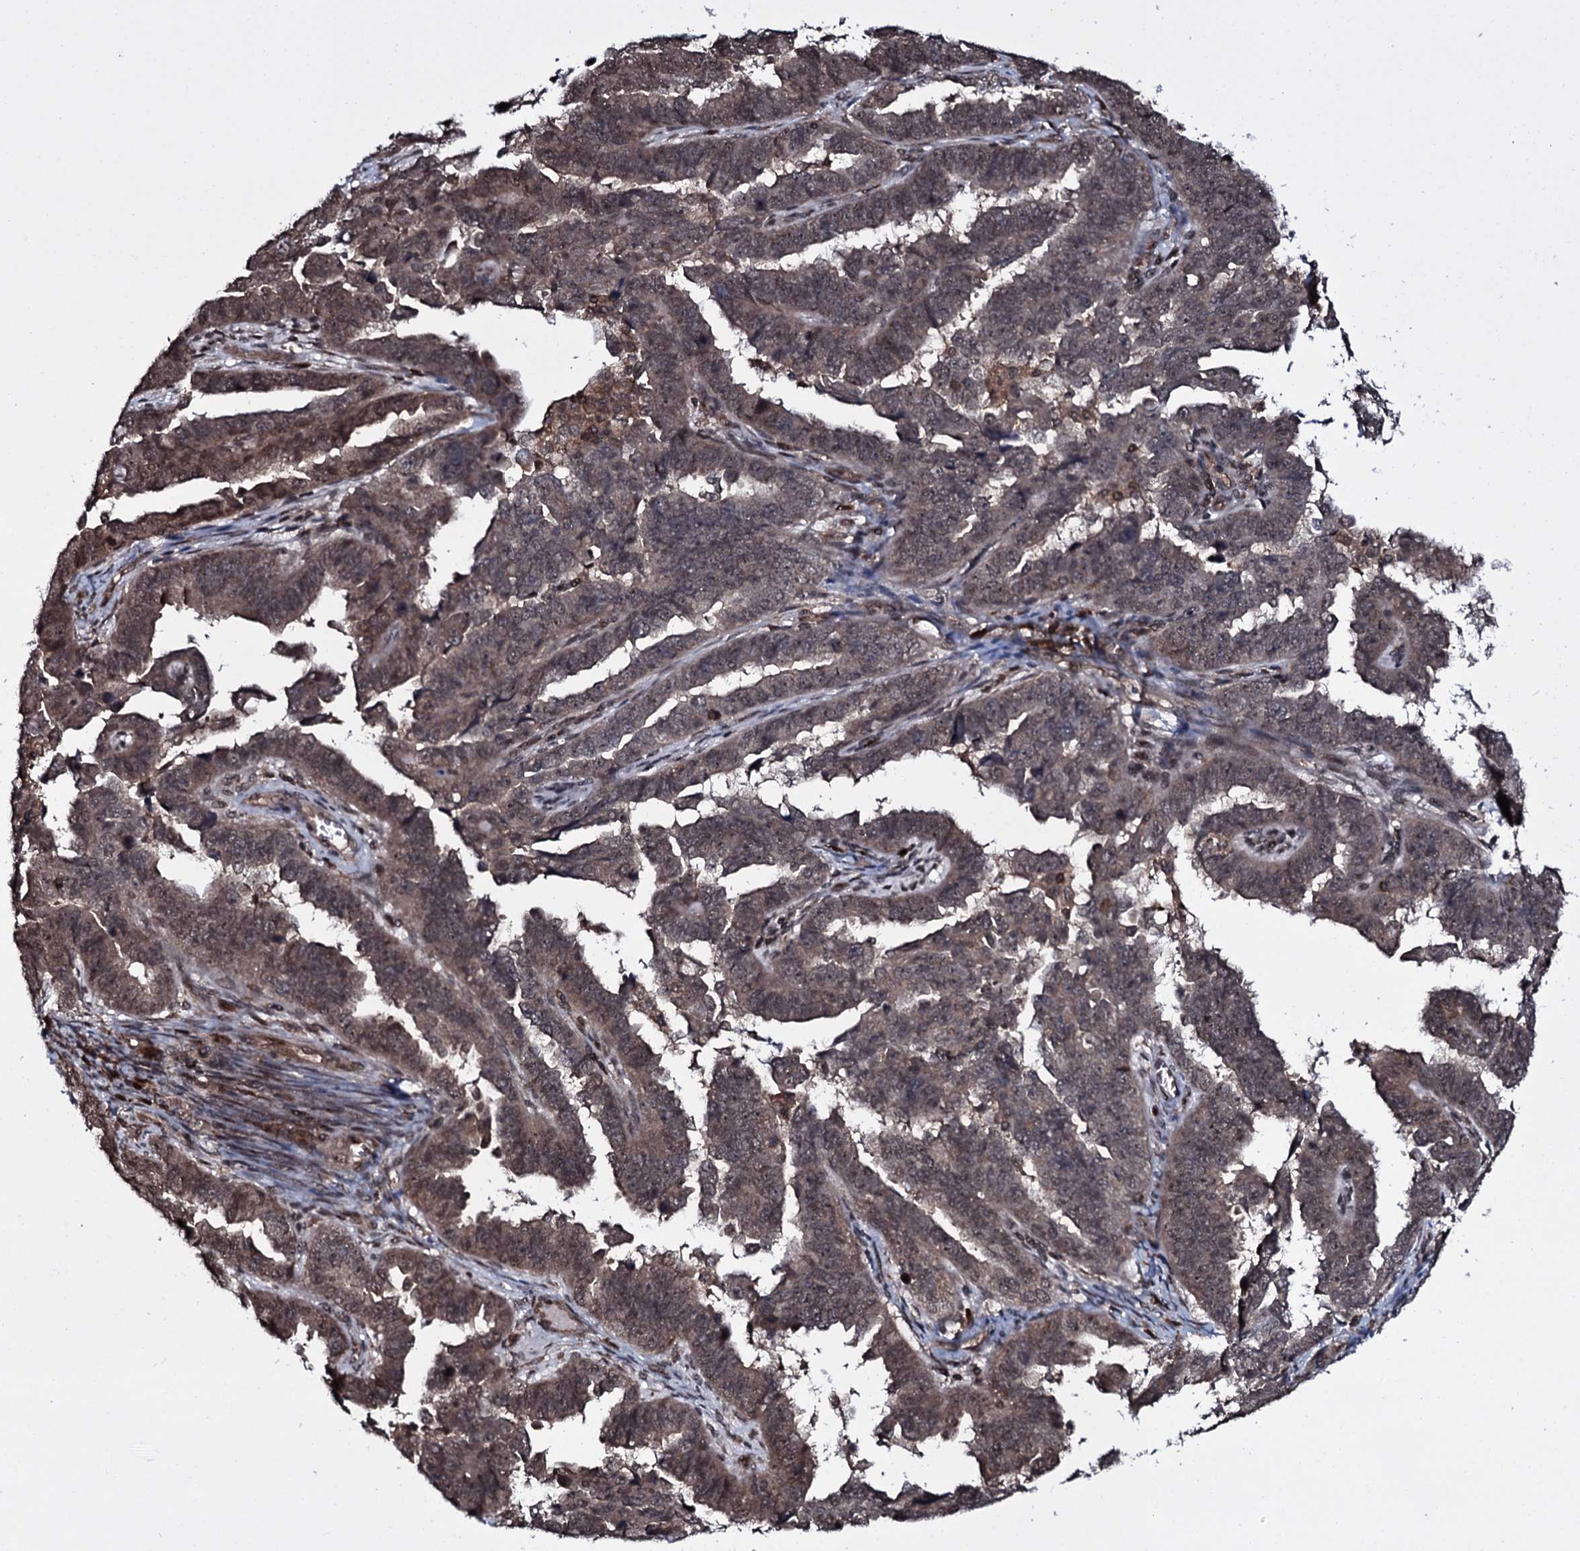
{"staining": {"intensity": "moderate", "quantity": ">75%", "location": "nuclear"}, "tissue": "endometrial cancer", "cell_type": "Tumor cells", "image_type": "cancer", "snomed": [{"axis": "morphology", "description": "Adenocarcinoma, NOS"}, {"axis": "topography", "description": "Endometrium"}], "caption": "Immunohistochemistry (IHC) image of neoplastic tissue: human adenocarcinoma (endometrial) stained using IHC exhibits medium levels of moderate protein expression localized specifically in the nuclear of tumor cells, appearing as a nuclear brown color.", "gene": "HDDC3", "patient": {"sex": "female", "age": 75}}